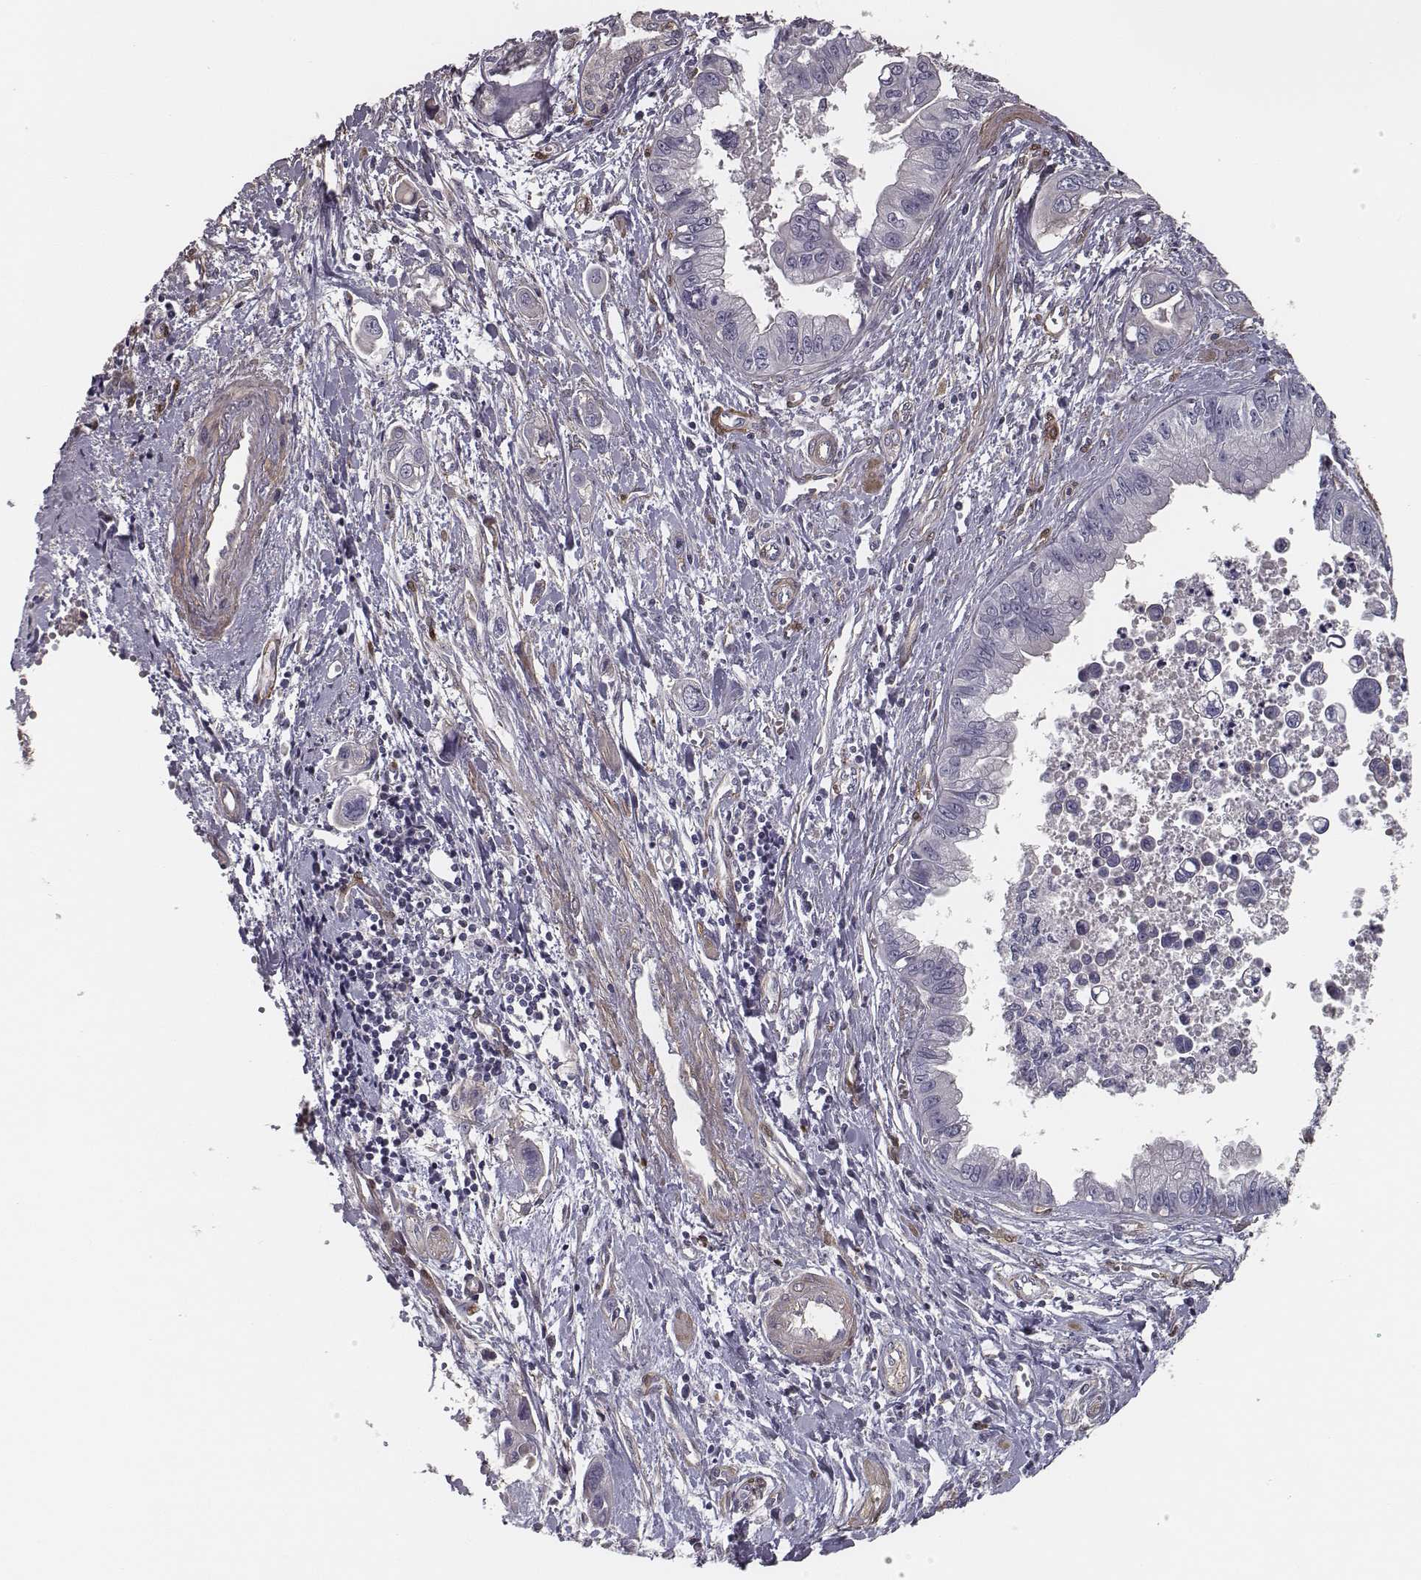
{"staining": {"intensity": "negative", "quantity": "none", "location": "none"}, "tissue": "pancreatic cancer", "cell_type": "Tumor cells", "image_type": "cancer", "snomed": [{"axis": "morphology", "description": "Adenocarcinoma, NOS"}, {"axis": "topography", "description": "Pancreas"}], "caption": "This photomicrograph is of adenocarcinoma (pancreatic) stained with immunohistochemistry (IHC) to label a protein in brown with the nuclei are counter-stained blue. There is no staining in tumor cells.", "gene": "ISYNA1", "patient": {"sex": "male", "age": 60}}